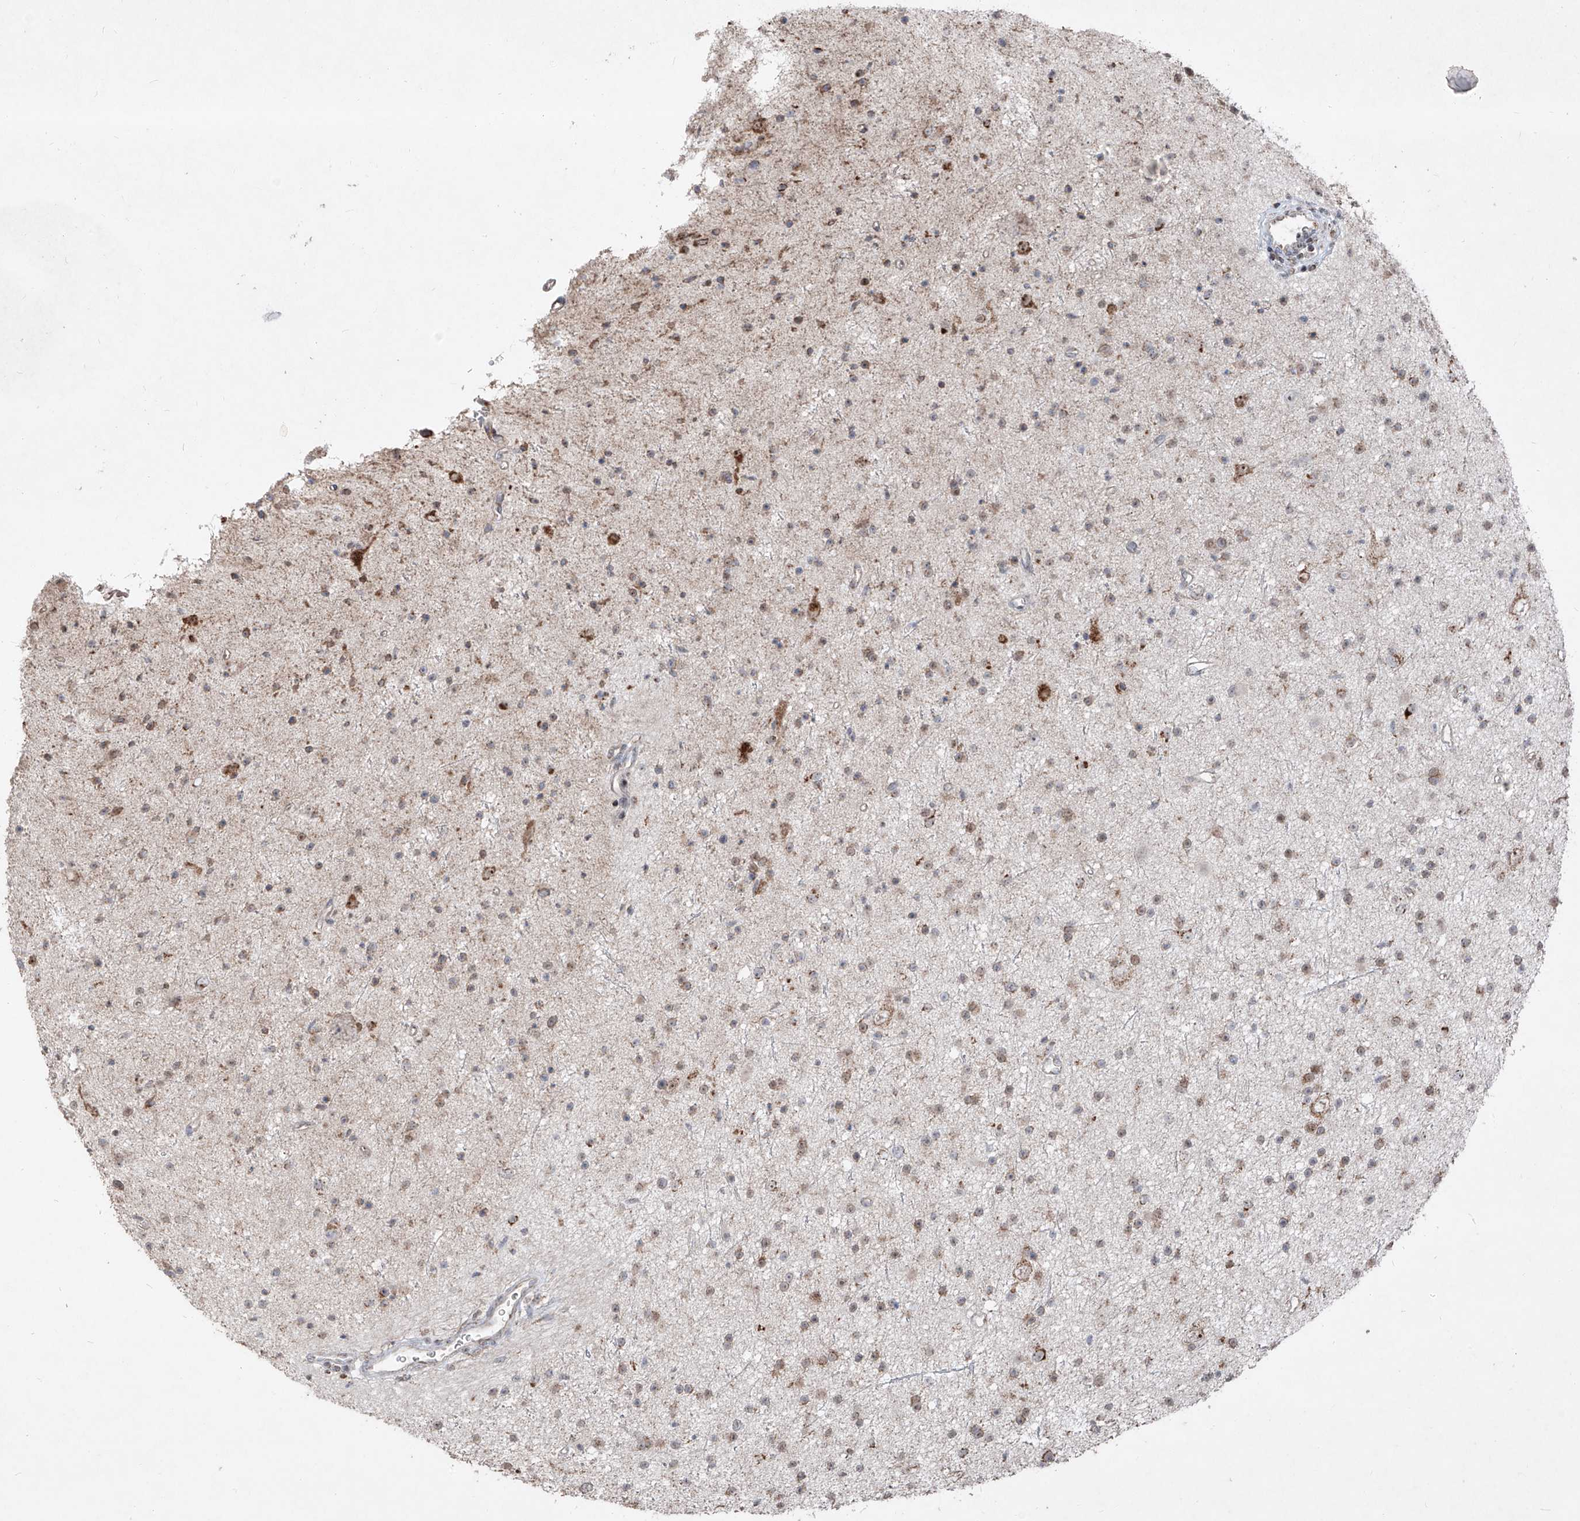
{"staining": {"intensity": "moderate", "quantity": "25%-75%", "location": "cytoplasmic/membranous"}, "tissue": "glioma", "cell_type": "Tumor cells", "image_type": "cancer", "snomed": [{"axis": "morphology", "description": "Glioma, malignant, Low grade"}, {"axis": "topography", "description": "Cerebral cortex"}], "caption": "Tumor cells demonstrate medium levels of moderate cytoplasmic/membranous positivity in approximately 25%-75% of cells in glioma. (DAB = brown stain, brightfield microscopy at high magnification).", "gene": "NDUFB3", "patient": {"sex": "female", "age": 39}}